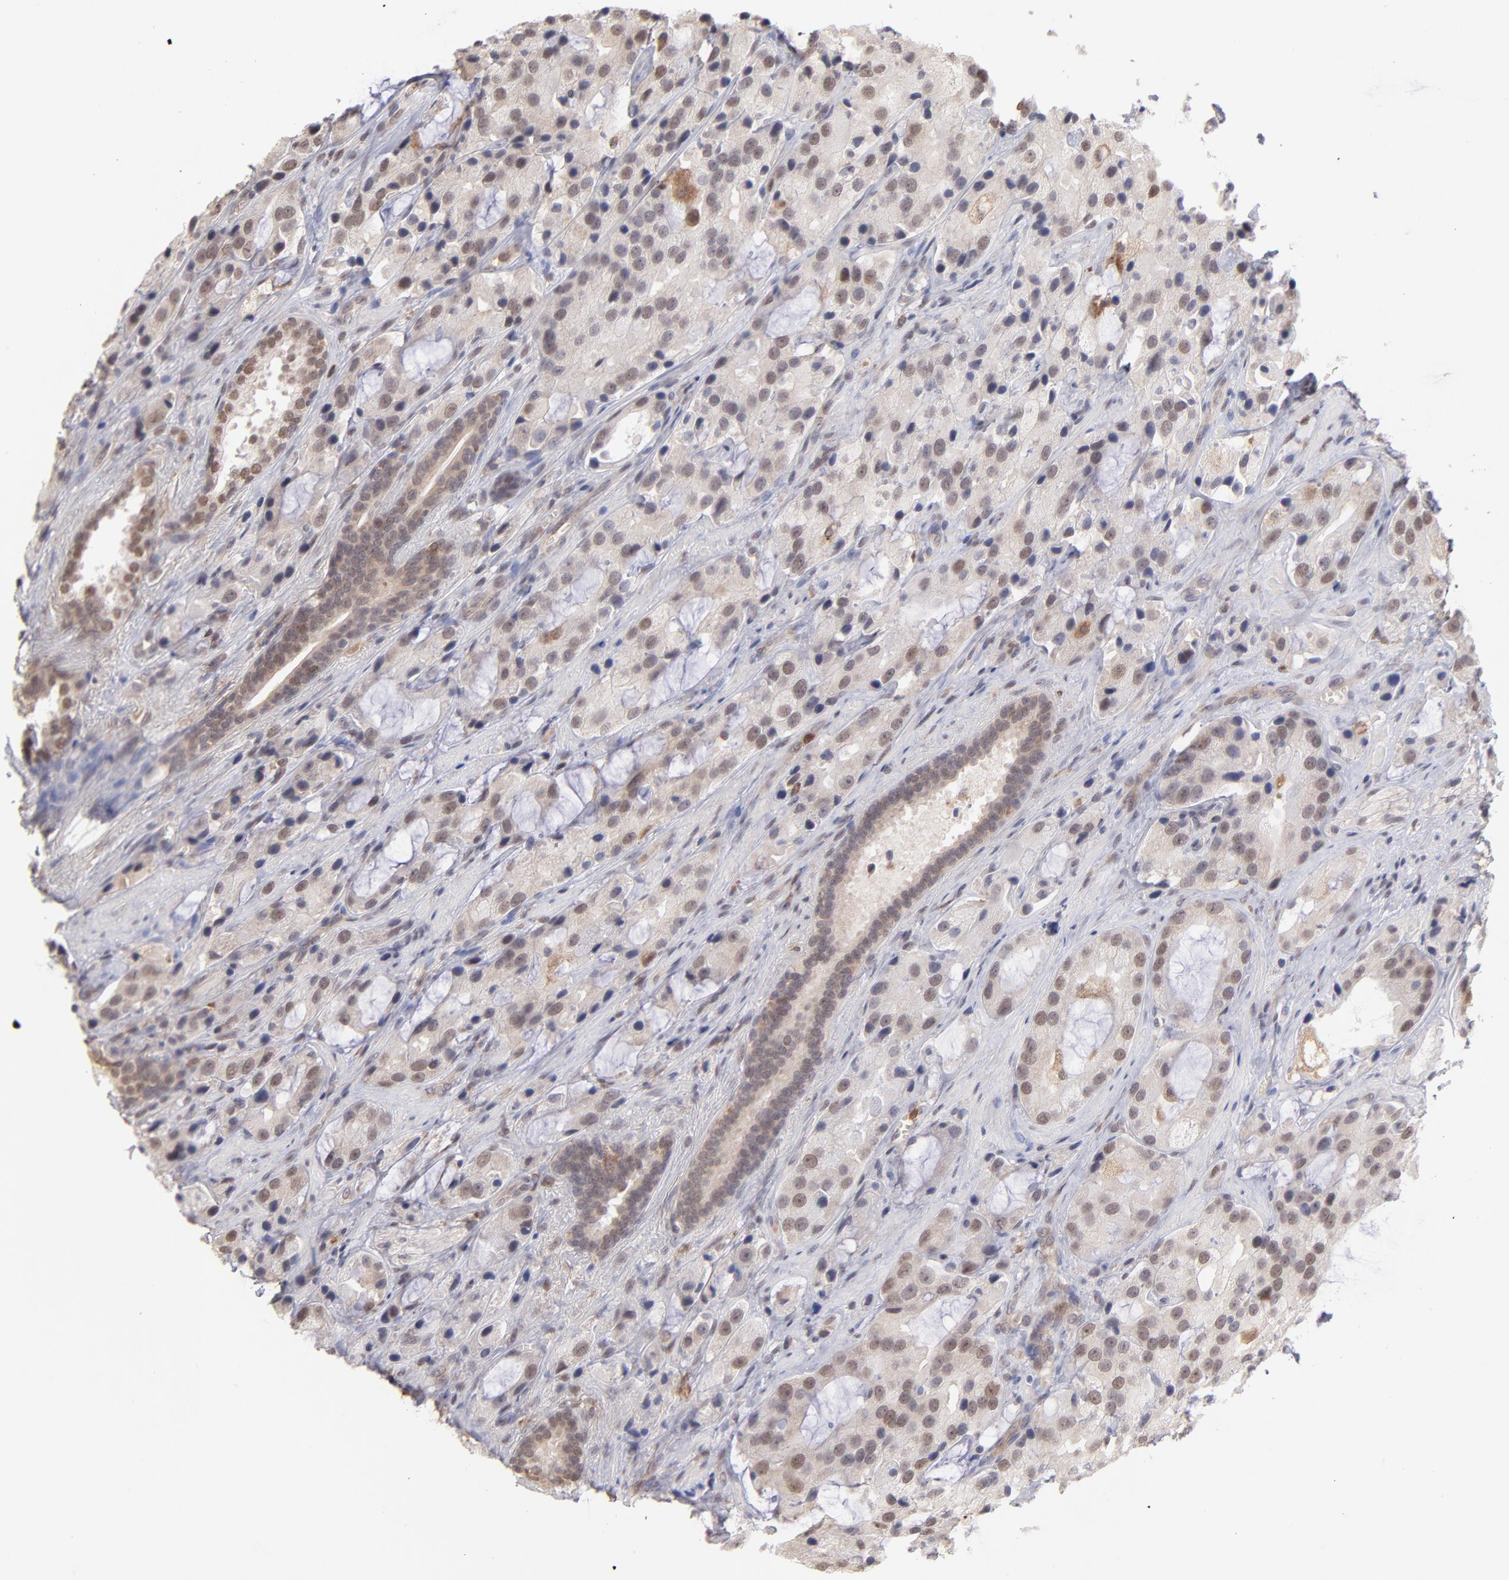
{"staining": {"intensity": "weak", "quantity": "<25%", "location": "nuclear"}, "tissue": "prostate cancer", "cell_type": "Tumor cells", "image_type": "cancer", "snomed": [{"axis": "morphology", "description": "Adenocarcinoma, High grade"}, {"axis": "topography", "description": "Prostate"}], "caption": "IHC histopathology image of neoplastic tissue: prostate cancer (adenocarcinoma (high-grade)) stained with DAB (3,3'-diaminobenzidine) shows no significant protein staining in tumor cells.", "gene": "OAS1", "patient": {"sex": "male", "age": 70}}